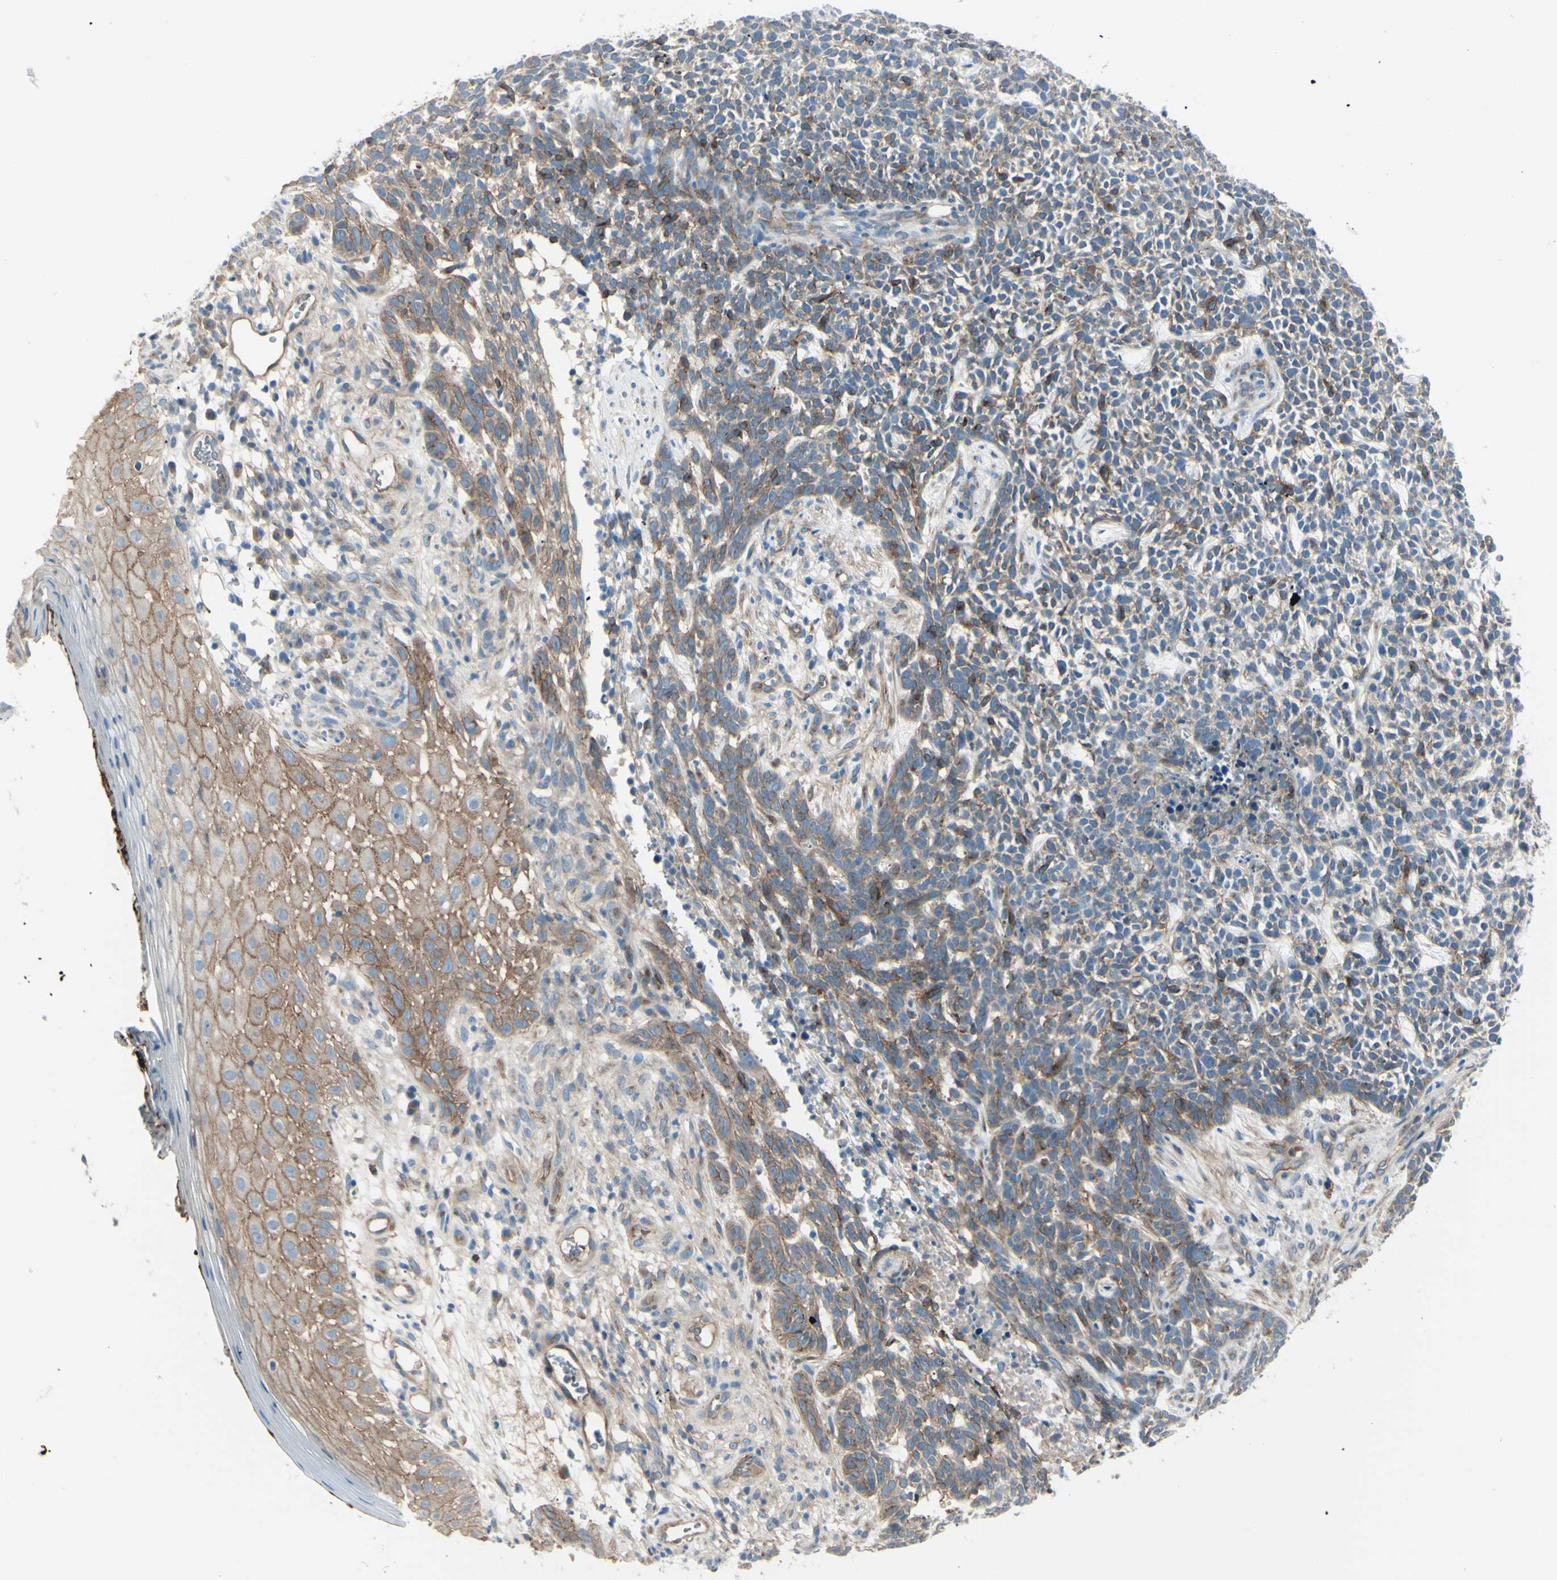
{"staining": {"intensity": "weak", "quantity": ">75%", "location": "cytoplasmic/membranous"}, "tissue": "skin cancer", "cell_type": "Tumor cells", "image_type": "cancer", "snomed": [{"axis": "morphology", "description": "Basal cell carcinoma"}, {"axis": "topography", "description": "Skin"}], "caption": "This is a histology image of IHC staining of basal cell carcinoma (skin), which shows weak positivity in the cytoplasmic/membranous of tumor cells.", "gene": "PCDHGA2", "patient": {"sex": "female", "age": 84}}